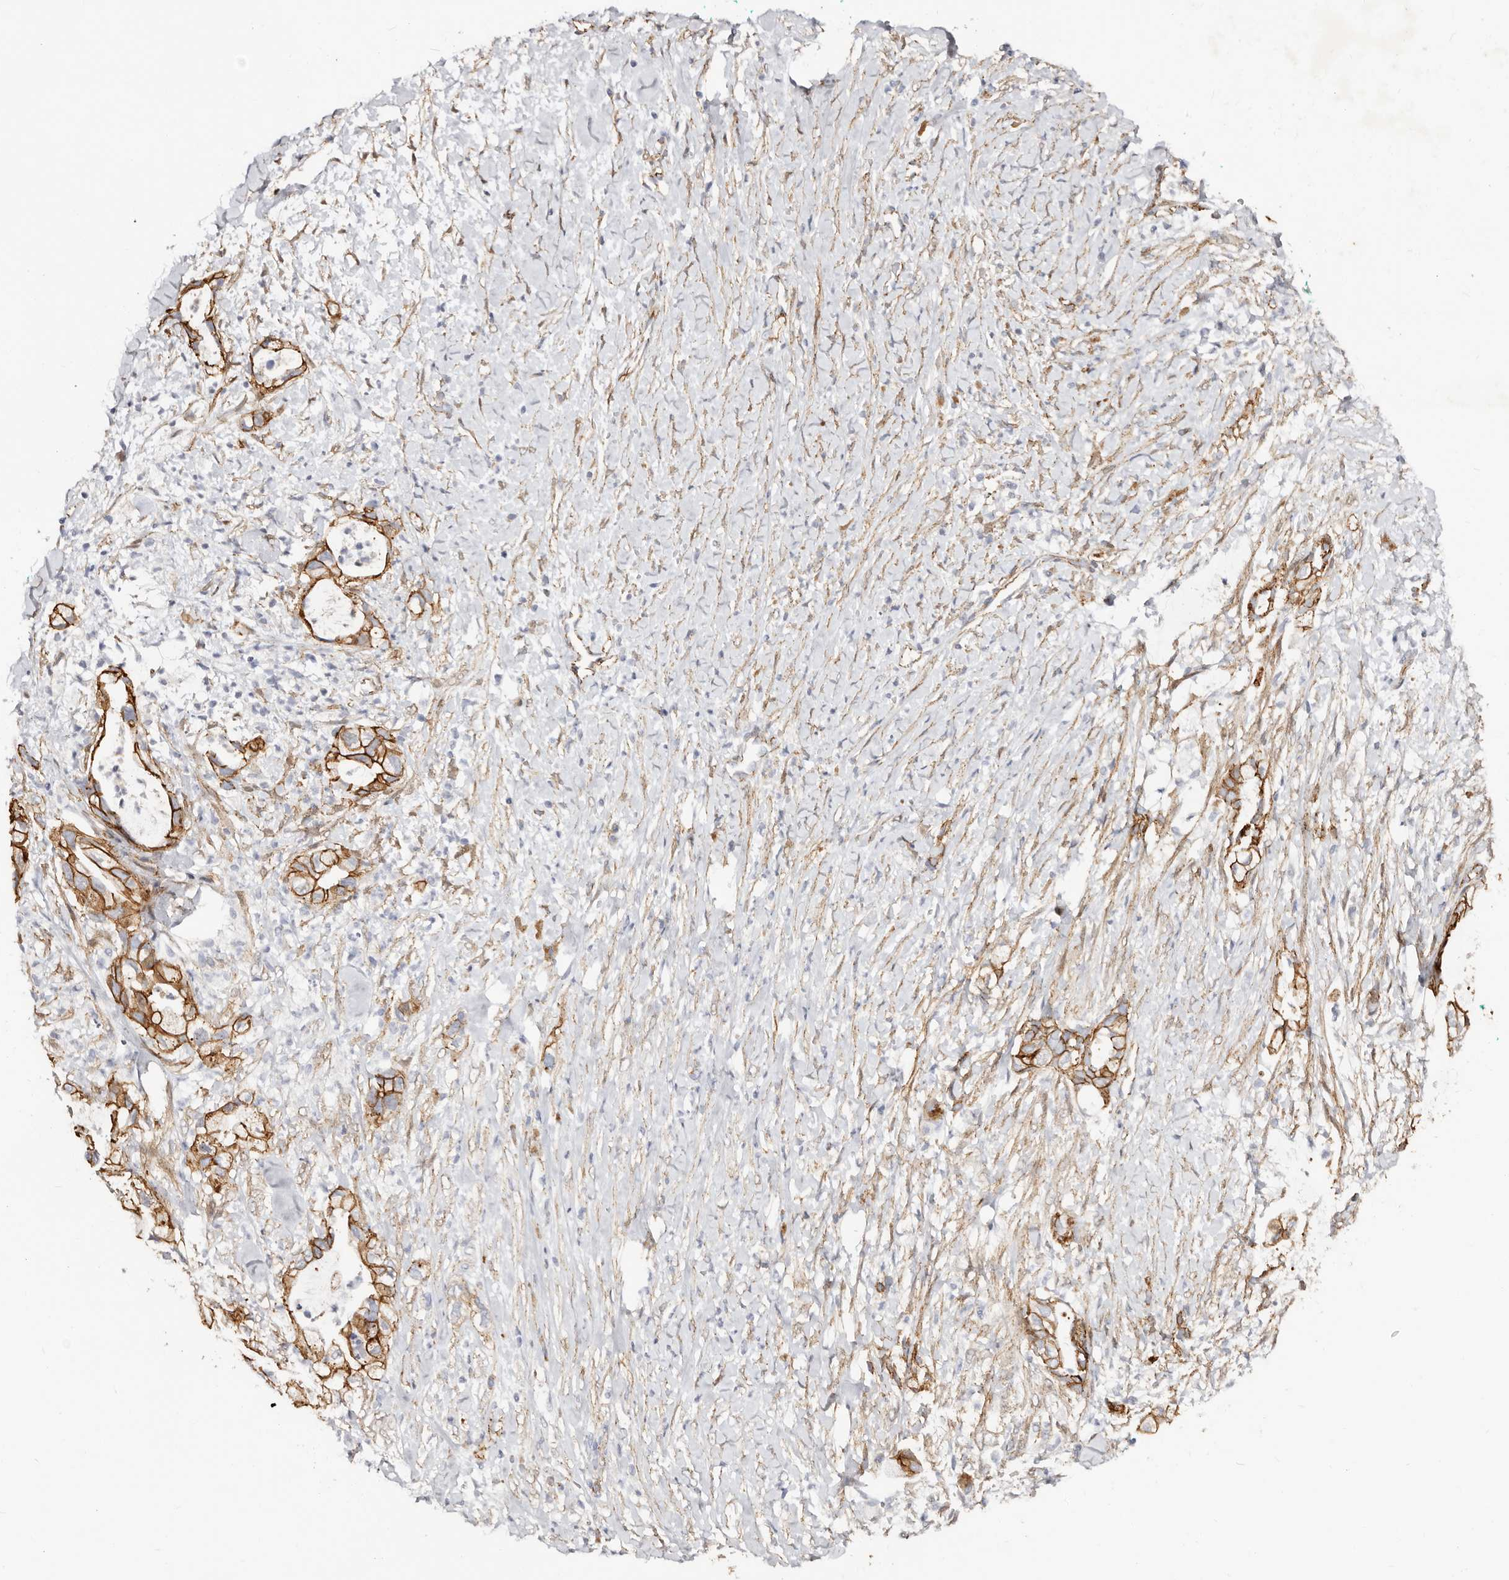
{"staining": {"intensity": "strong", "quantity": ">75%", "location": "cytoplasmic/membranous"}, "tissue": "pancreatic cancer", "cell_type": "Tumor cells", "image_type": "cancer", "snomed": [{"axis": "morphology", "description": "Adenocarcinoma, NOS"}, {"axis": "topography", "description": "Pancreas"}], "caption": "This photomicrograph demonstrates immunohistochemistry (IHC) staining of pancreatic cancer, with high strong cytoplasmic/membranous positivity in about >75% of tumor cells.", "gene": "CTNNB1", "patient": {"sex": "male", "age": 53}}